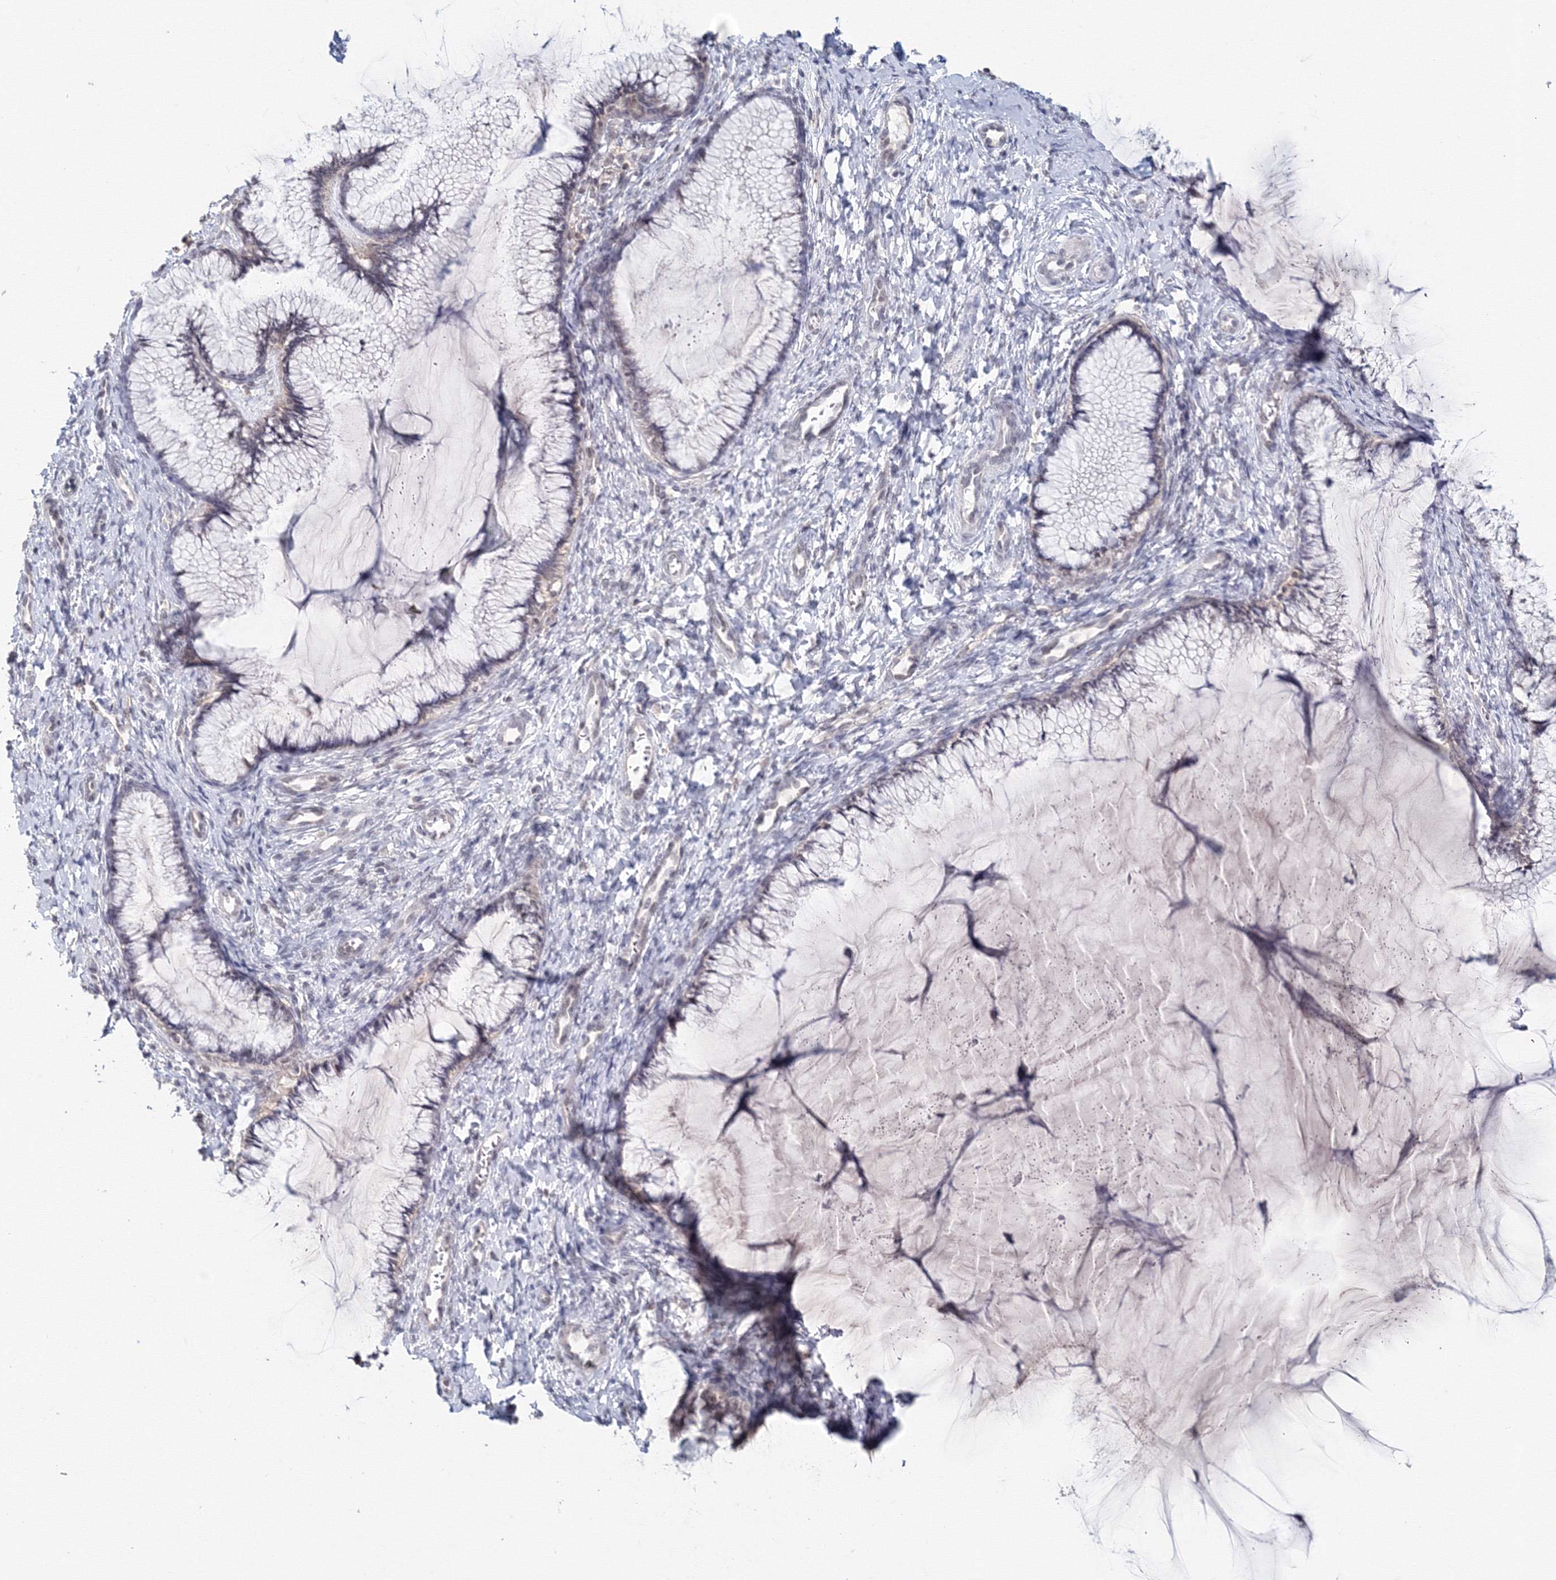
{"staining": {"intensity": "negative", "quantity": "none", "location": "none"}, "tissue": "cervix", "cell_type": "Glandular cells", "image_type": "normal", "snomed": [{"axis": "morphology", "description": "Normal tissue, NOS"}, {"axis": "morphology", "description": "Adenocarcinoma, NOS"}, {"axis": "topography", "description": "Cervix"}], "caption": "A high-resolution image shows IHC staining of benign cervix, which displays no significant expression in glandular cells.", "gene": "SLC7A7", "patient": {"sex": "female", "age": 29}}